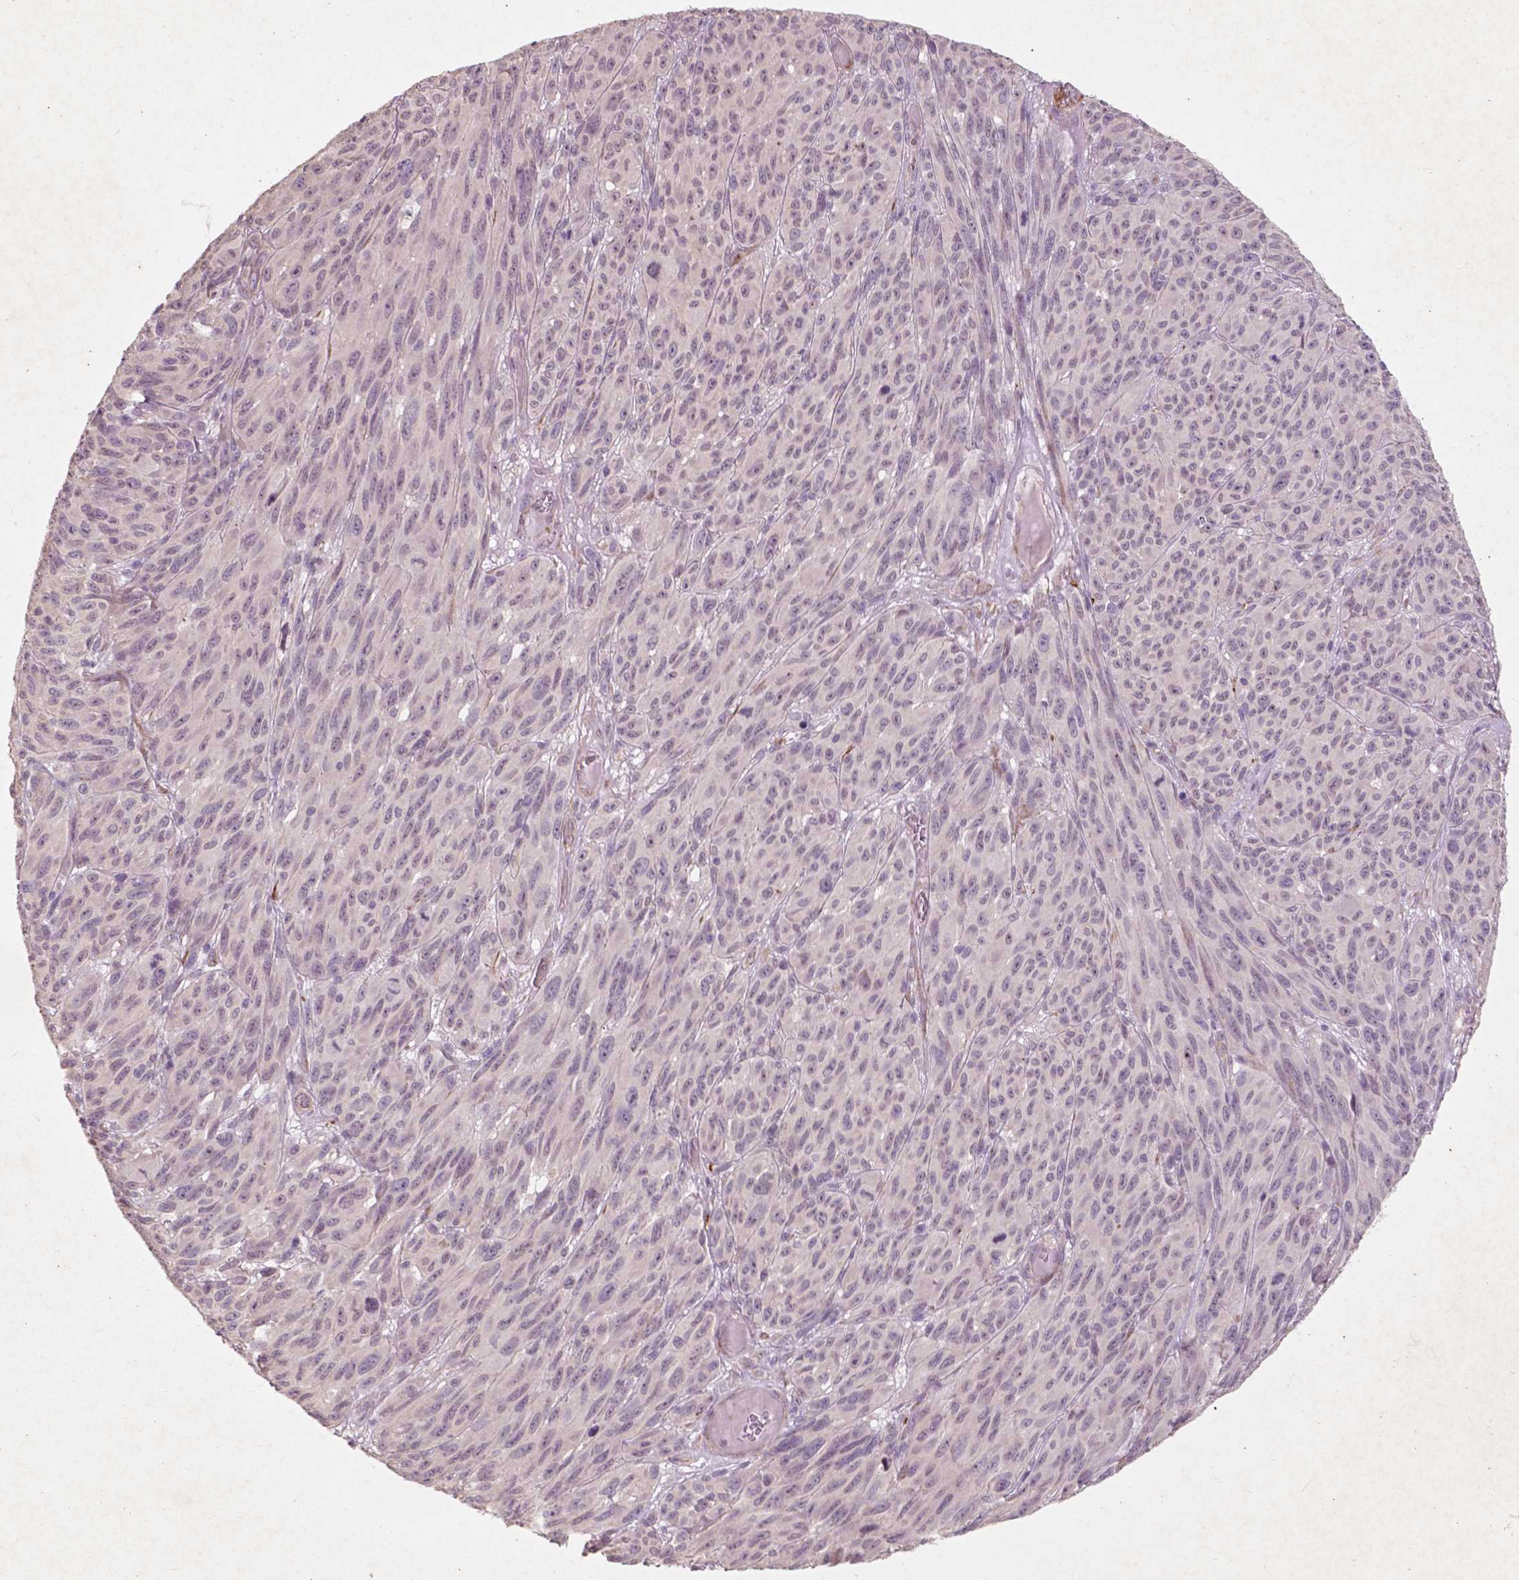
{"staining": {"intensity": "negative", "quantity": "none", "location": "none"}, "tissue": "melanoma", "cell_type": "Tumor cells", "image_type": "cancer", "snomed": [{"axis": "morphology", "description": "Malignant melanoma, NOS"}, {"axis": "topography", "description": "Vulva, labia, clitoris and Bartholin´s gland, NO"}], "caption": "Tumor cells show no significant protein staining in malignant melanoma.", "gene": "RFPL4B", "patient": {"sex": "female", "age": 75}}